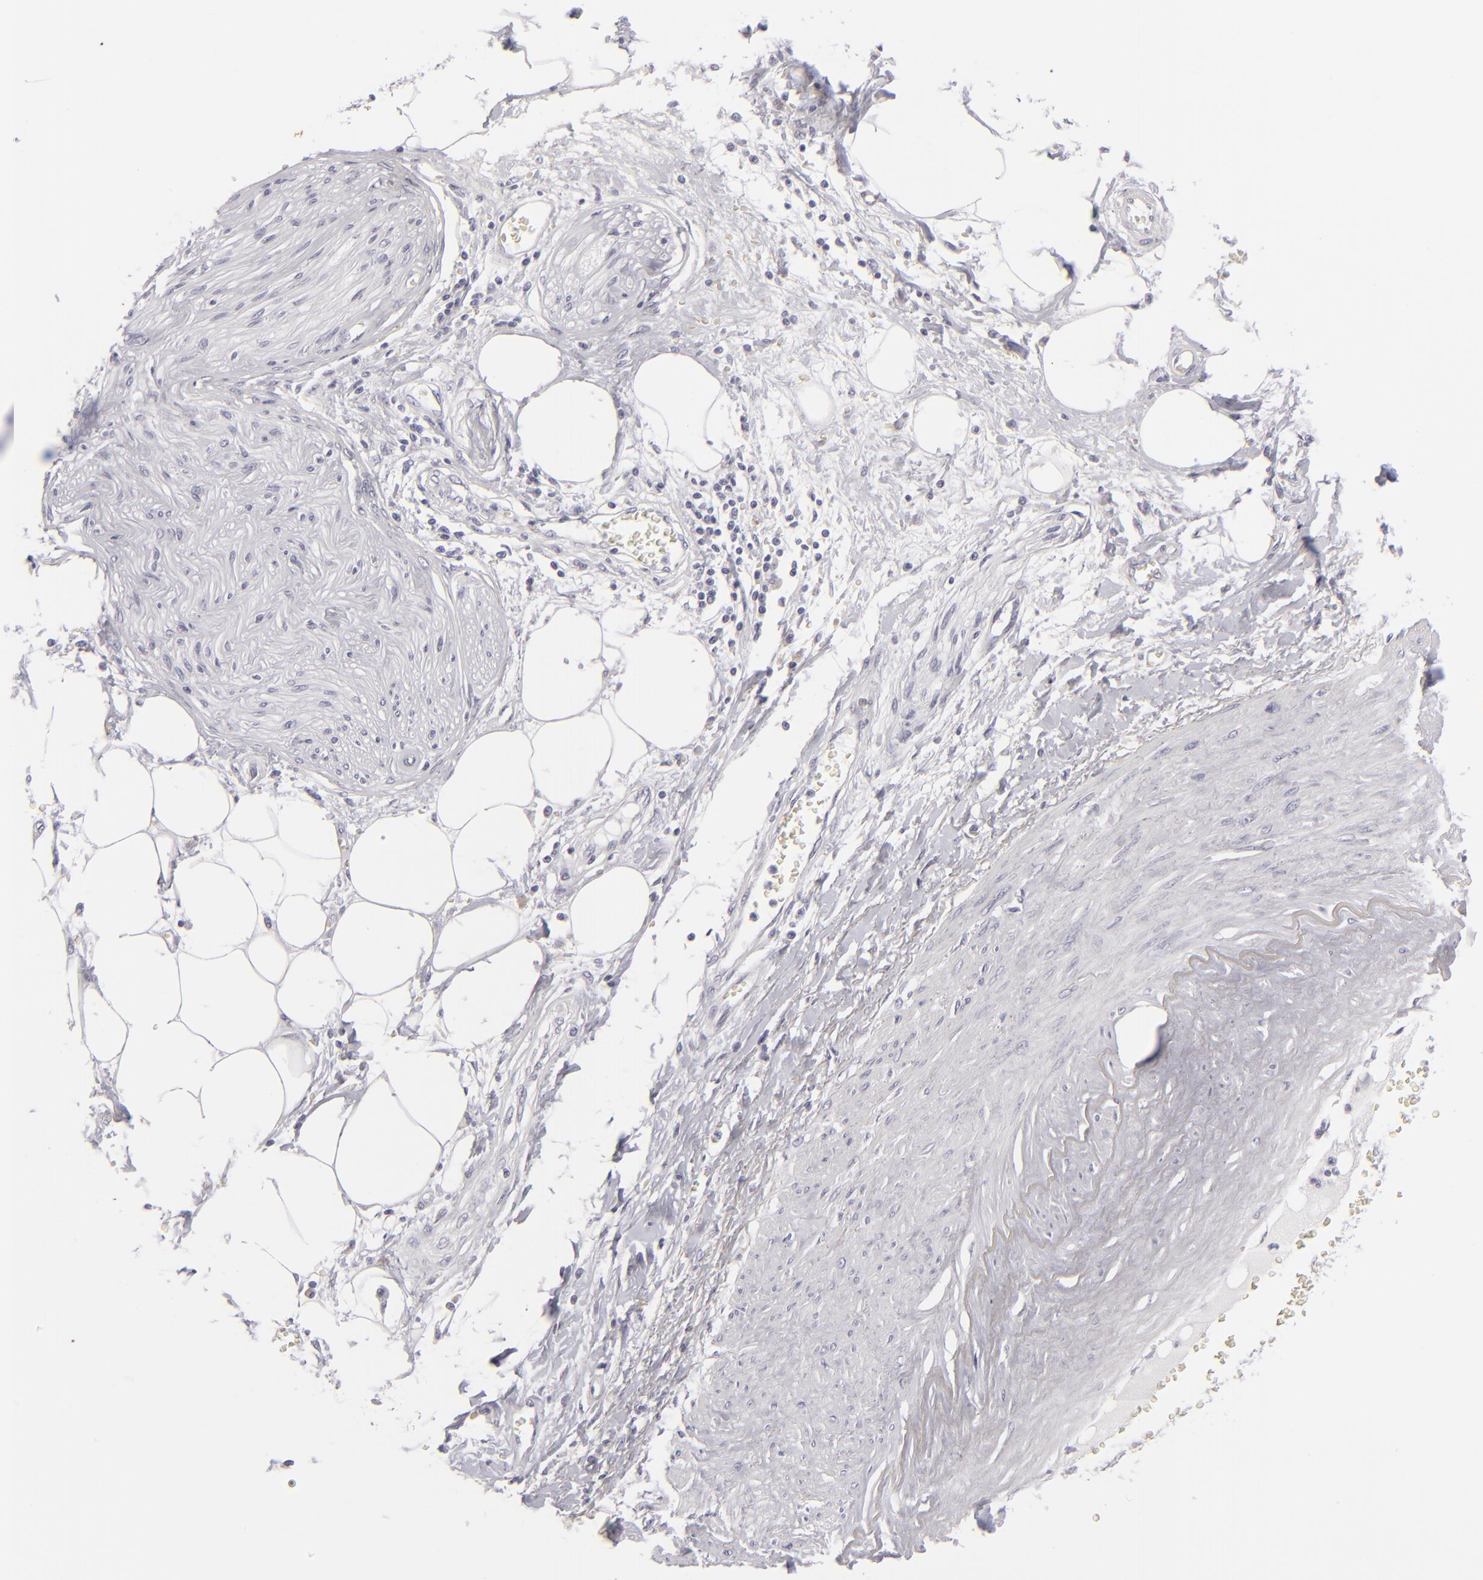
{"staining": {"intensity": "negative", "quantity": "none", "location": "none"}, "tissue": "pancreatic cancer", "cell_type": "Tumor cells", "image_type": "cancer", "snomed": [{"axis": "morphology", "description": "Adenocarcinoma, NOS"}, {"axis": "topography", "description": "Pancreas"}], "caption": "High power microscopy histopathology image of an immunohistochemistry (IHC) micrograph of pancreatic adenocarcinoma, revealing no significant staining in tumor cells.", "gene": "KRT1", "patient": {"sex": "female", "age": 70}}